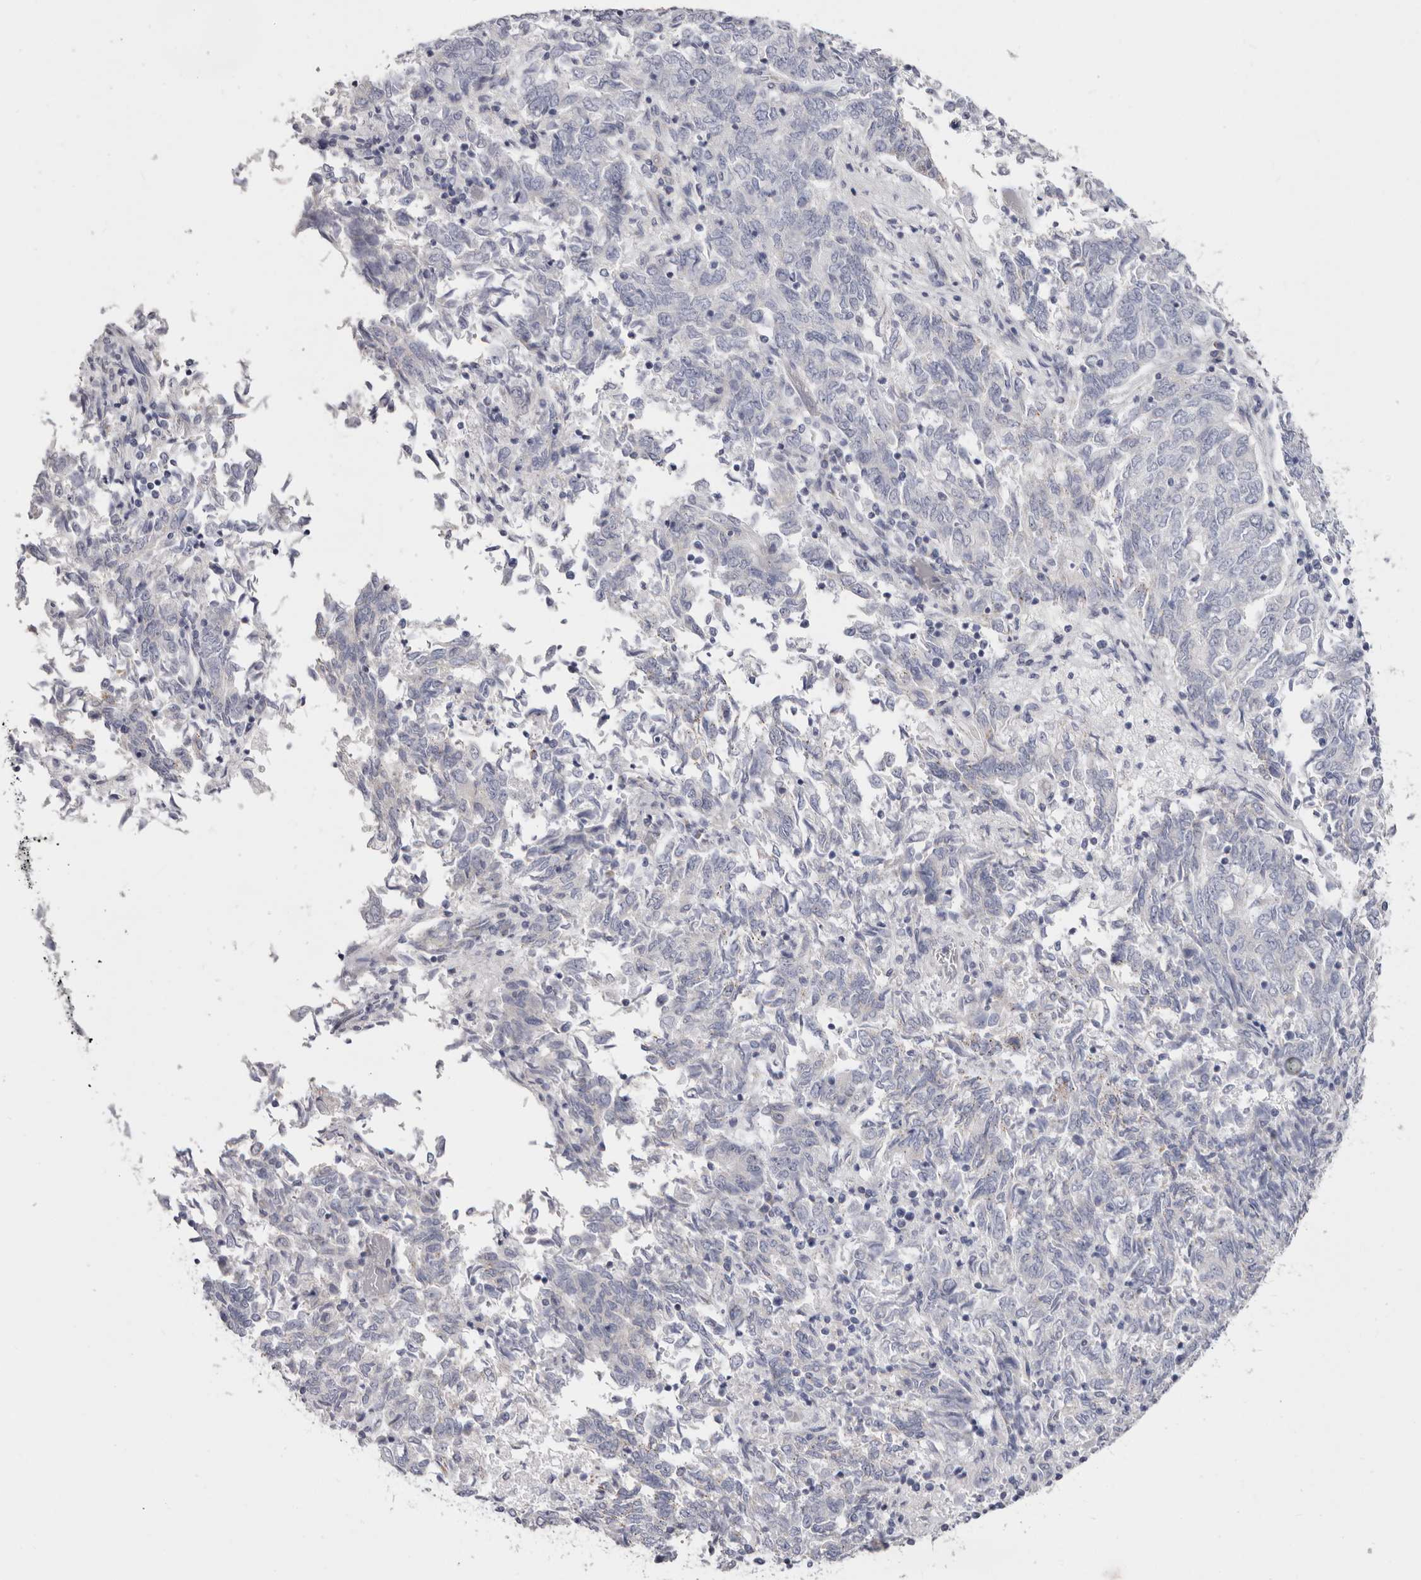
{"staining": {"intensity": "weak", "quantity": "<25%", "location": "cytoplasmic/membranous"}, "tissue": "endometrial cancer", "cell_type": "Tumor cells", "image_type": "cancer", "snomed": [{"axis": "morphology", "description": "Adenocarcinoma, NOS"}, {"axis": "topography", "description": "Endometrium"}], "caption": "Human endometrial cancer (adenocarcinoma) stained for a protein using IHC exhibits no staining in tumor cells.", "gene": "RSPO2", "patient": {"sex": "female", "age": 80}}